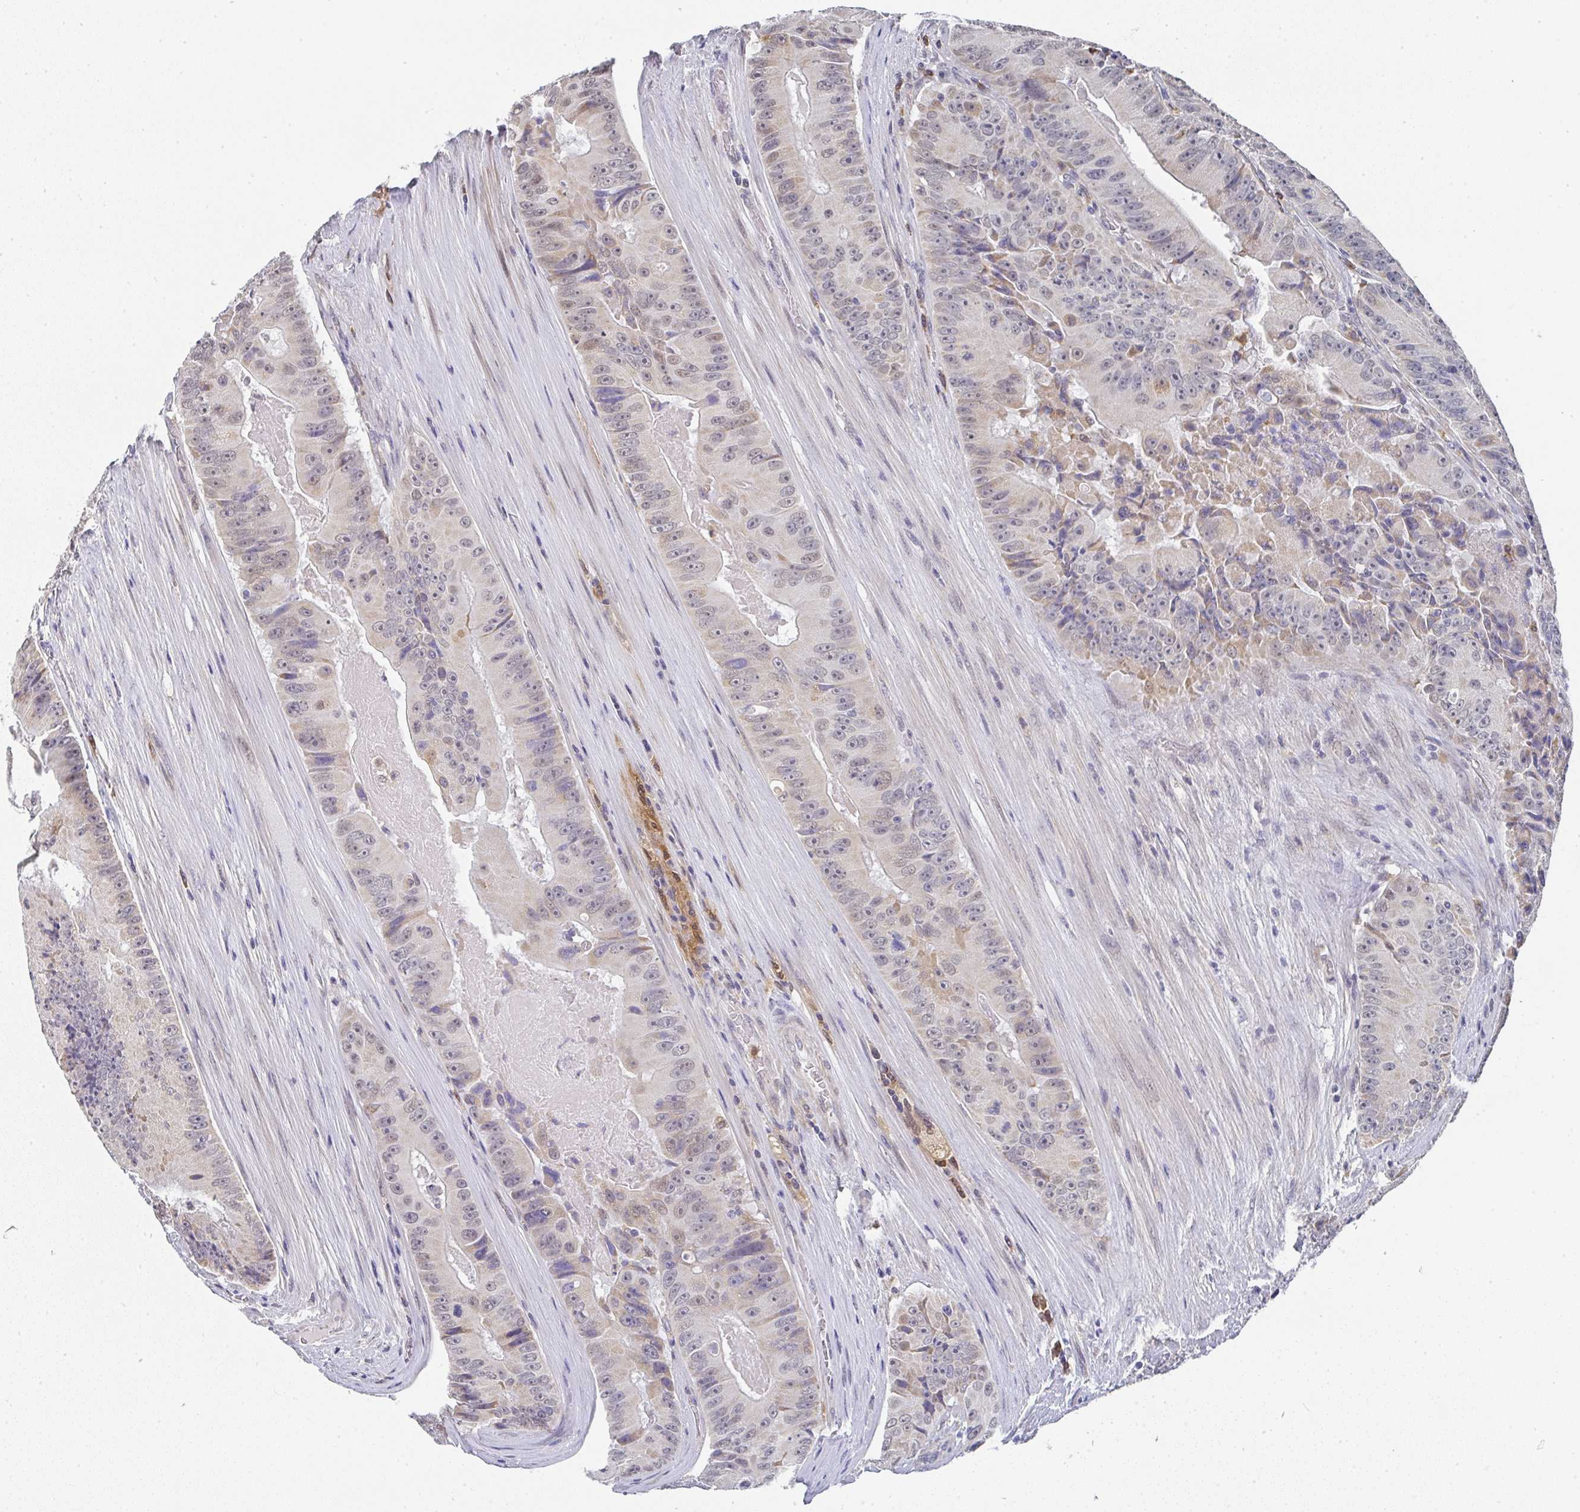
{"staining": {"intensity": "weak", "quantity": "25%-75%", "location": "cytoplasmic/membranous,nuclear"}, "tissue": "colorectal cancer", "cell_type": "Tumor cells", "image_type": "cancer", "snomed": [{"axis": "morphology", "description": "Adenocarcinoma, NOS"}, {"axis": "topography", "description": "Colon"}], "caption": "Colorectal cancer (adenocarcinoma) stained with DAB (3,3'-diaminobenzidine) immunohistochemistry (IHC) displays low levels of weak cytoplasmic/membranous and nuclear expression in about 25%-75% of tumor cells.", "gene": "NCF1", "patient": {"sex": "female", "age": 86}}